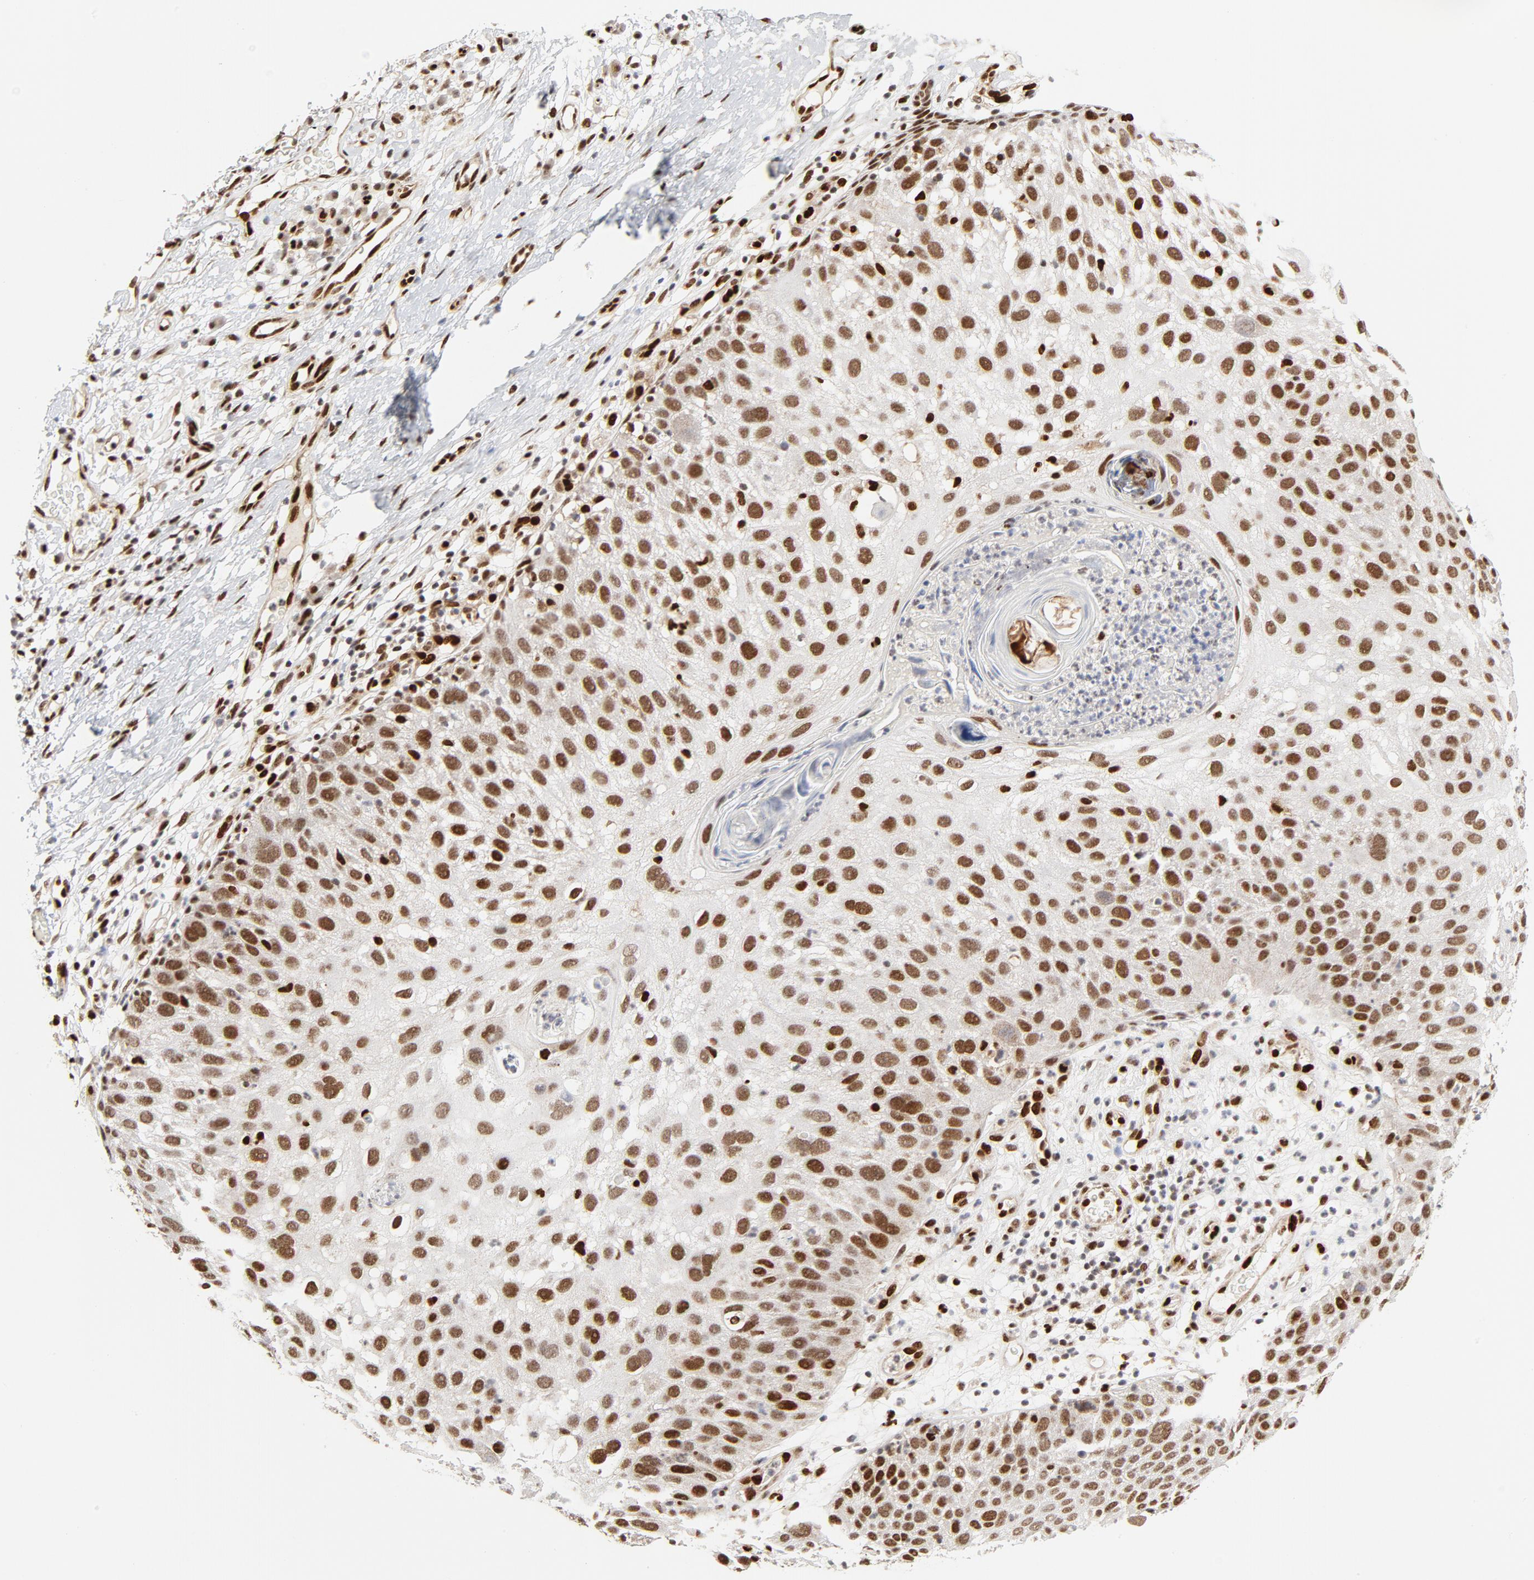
{"staining": {"intensity": "moderate", "quantity": ">75%", "location": "nuclear"}, "tissue": "skin cancer", "cell_type": "Tumor cells", "image_type": "cancer", "snomed": [{"axis": "morphology", "description": "Squamous cell carcinoma, NOS"}, {"axis": "topography", "description": "Skin"}], "caption": "Protein expression analysis of skin cancer (squamous cell carcinoma) shows moderate nuclear expression in approximately >75% of tumor cells.", "gene": "MEF2A", "patient": {"sex": "male", "age": 87}}